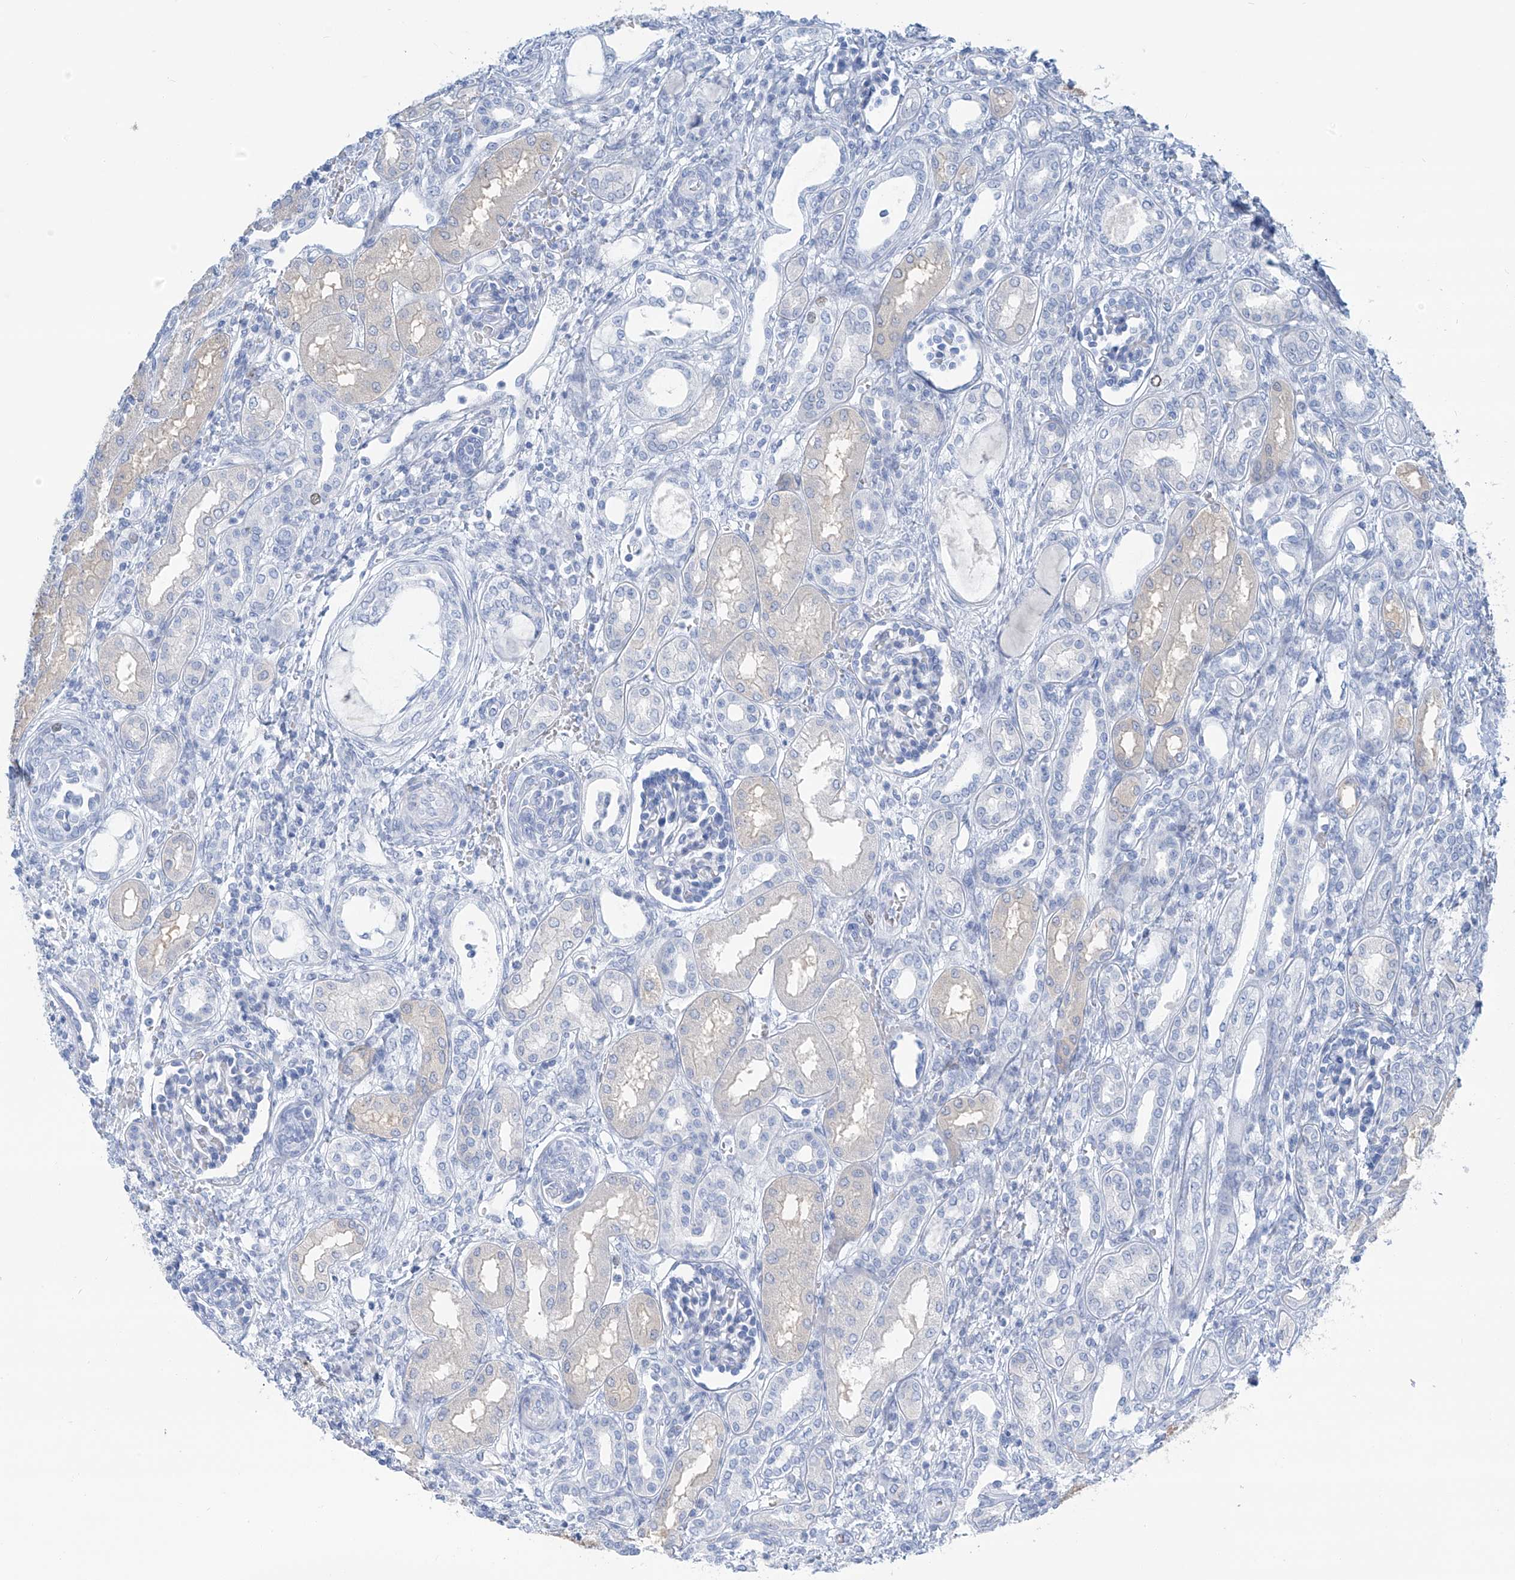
{"staining": {"intensity": "negative", "quantity": "none", "location": "none"}, "tissue": "kidney", "cell_type": "Cells in glomeruli", "image_type": "normal", "snomed": [{"axis": "morphology", "description": "Normal tissue, NOS"}, {"axis": "morphology", "description": "Neoplasm, malignant, NOS"}, {"axis": "topography", "description": "Kidney"}], "caption": "Immunohistochemistry (IHC) of benign human kidney displays no expression in cells in glomeruli. Nuclei are stained in blue.", "gene": "SGO2", "patient": {"sex": "female", "age": 1}}